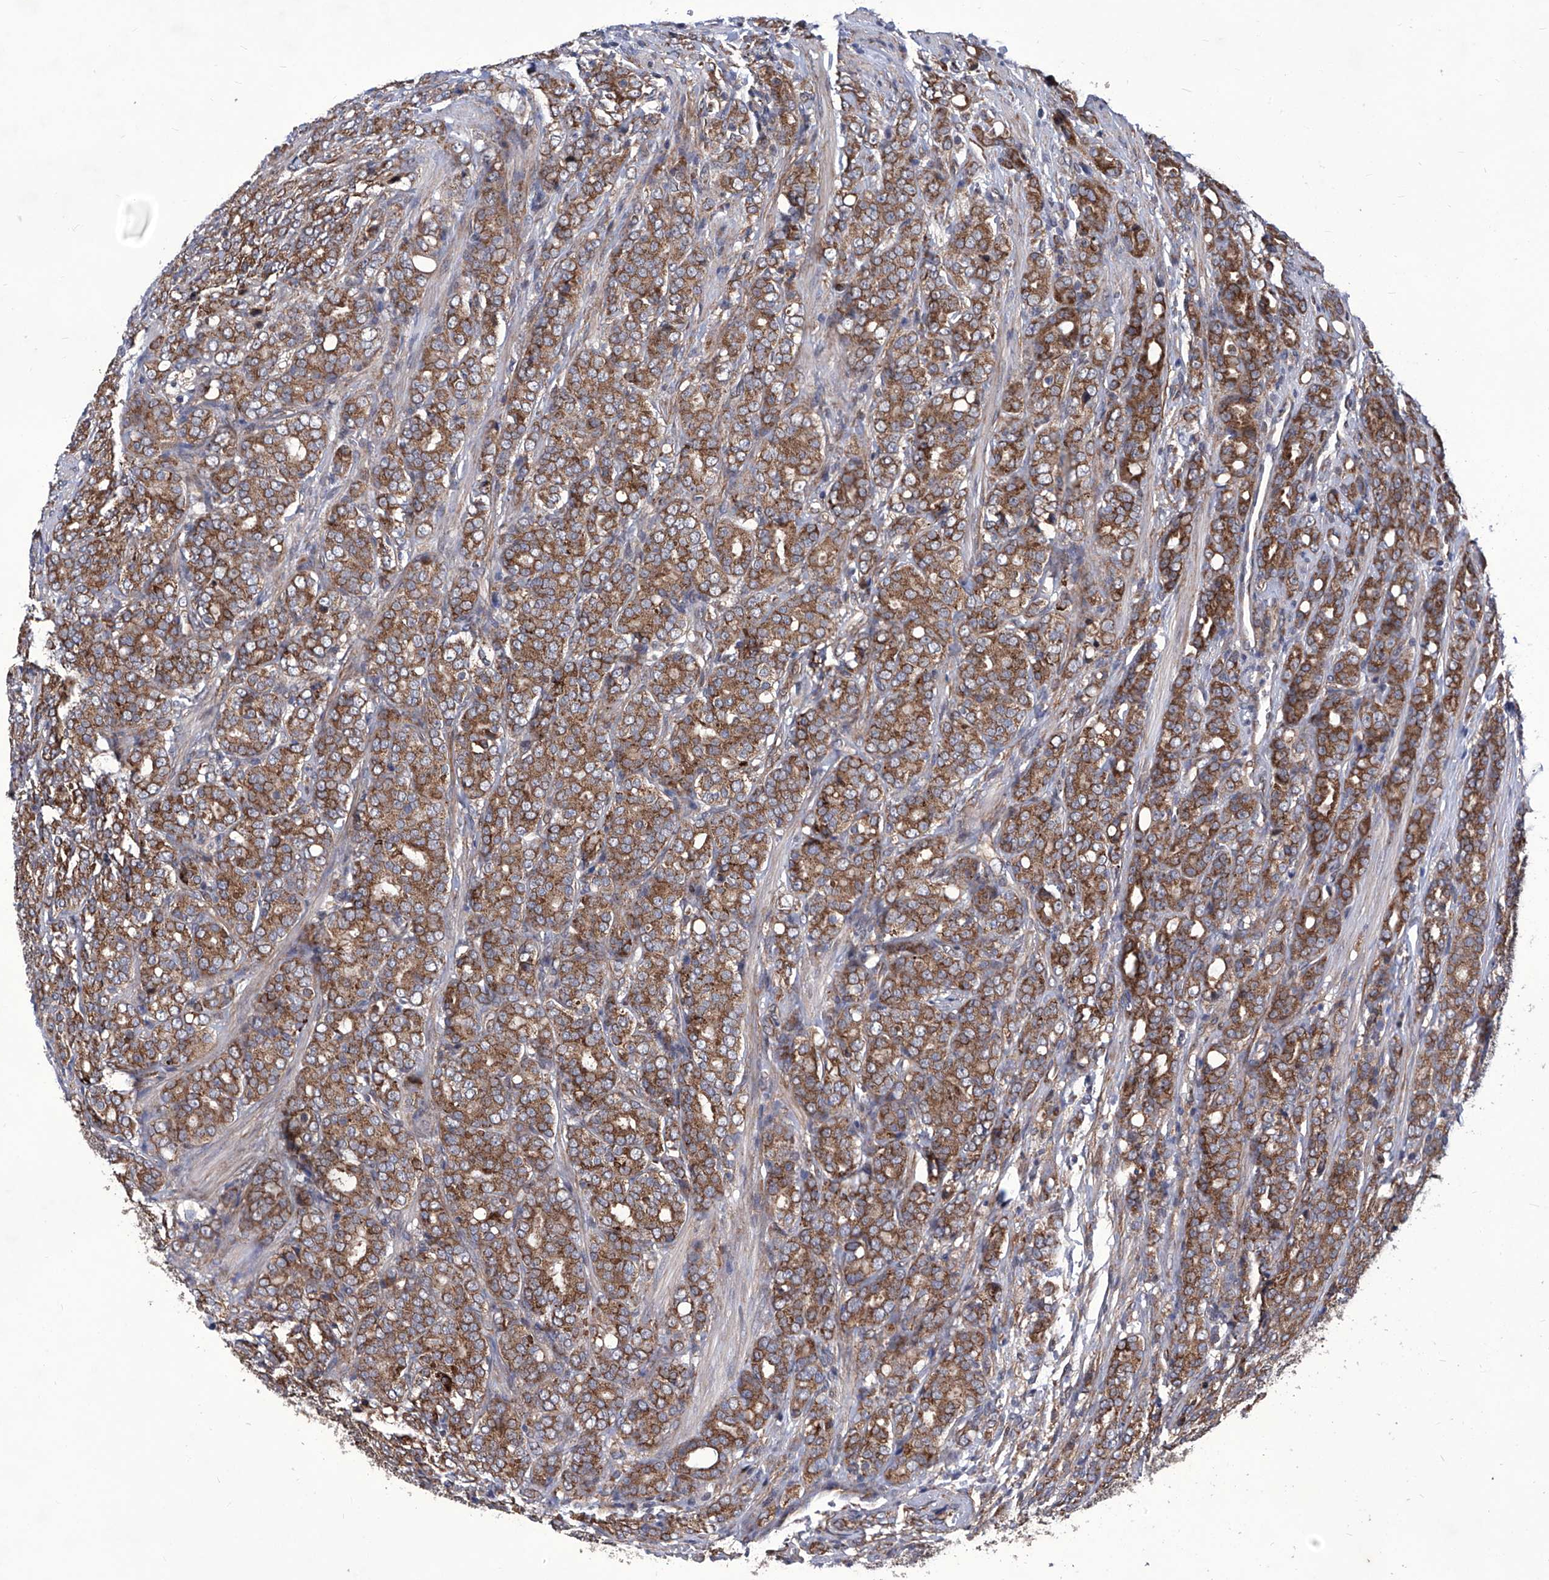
{"staining": {"intensity": "moderate", "quantity": ">75%", "location": "cytoplasmic/membranous"}, "tissue": "prostate cancer", "cell_type": "Tumor cells", "image_type": "cancer", "snomed": [{"axis": "morphology", "description": "Adenocarcinoma, High grade"}, {"axis": "topography", "description": "Prostate"}], "caption": "Brown immunohistochemical staining in prostate cancer (adenocarcinoma (high-grade)) demonstrates moderate cytoplasmic/membranous expression in approximately >75% of tumor cells. (Stains: DAB in brown, nuclei in blue, Microscopy: brightfield microscopy at high magnification).", "gene": "KTI12", "patient": {"sex": "male", "age": 62}}